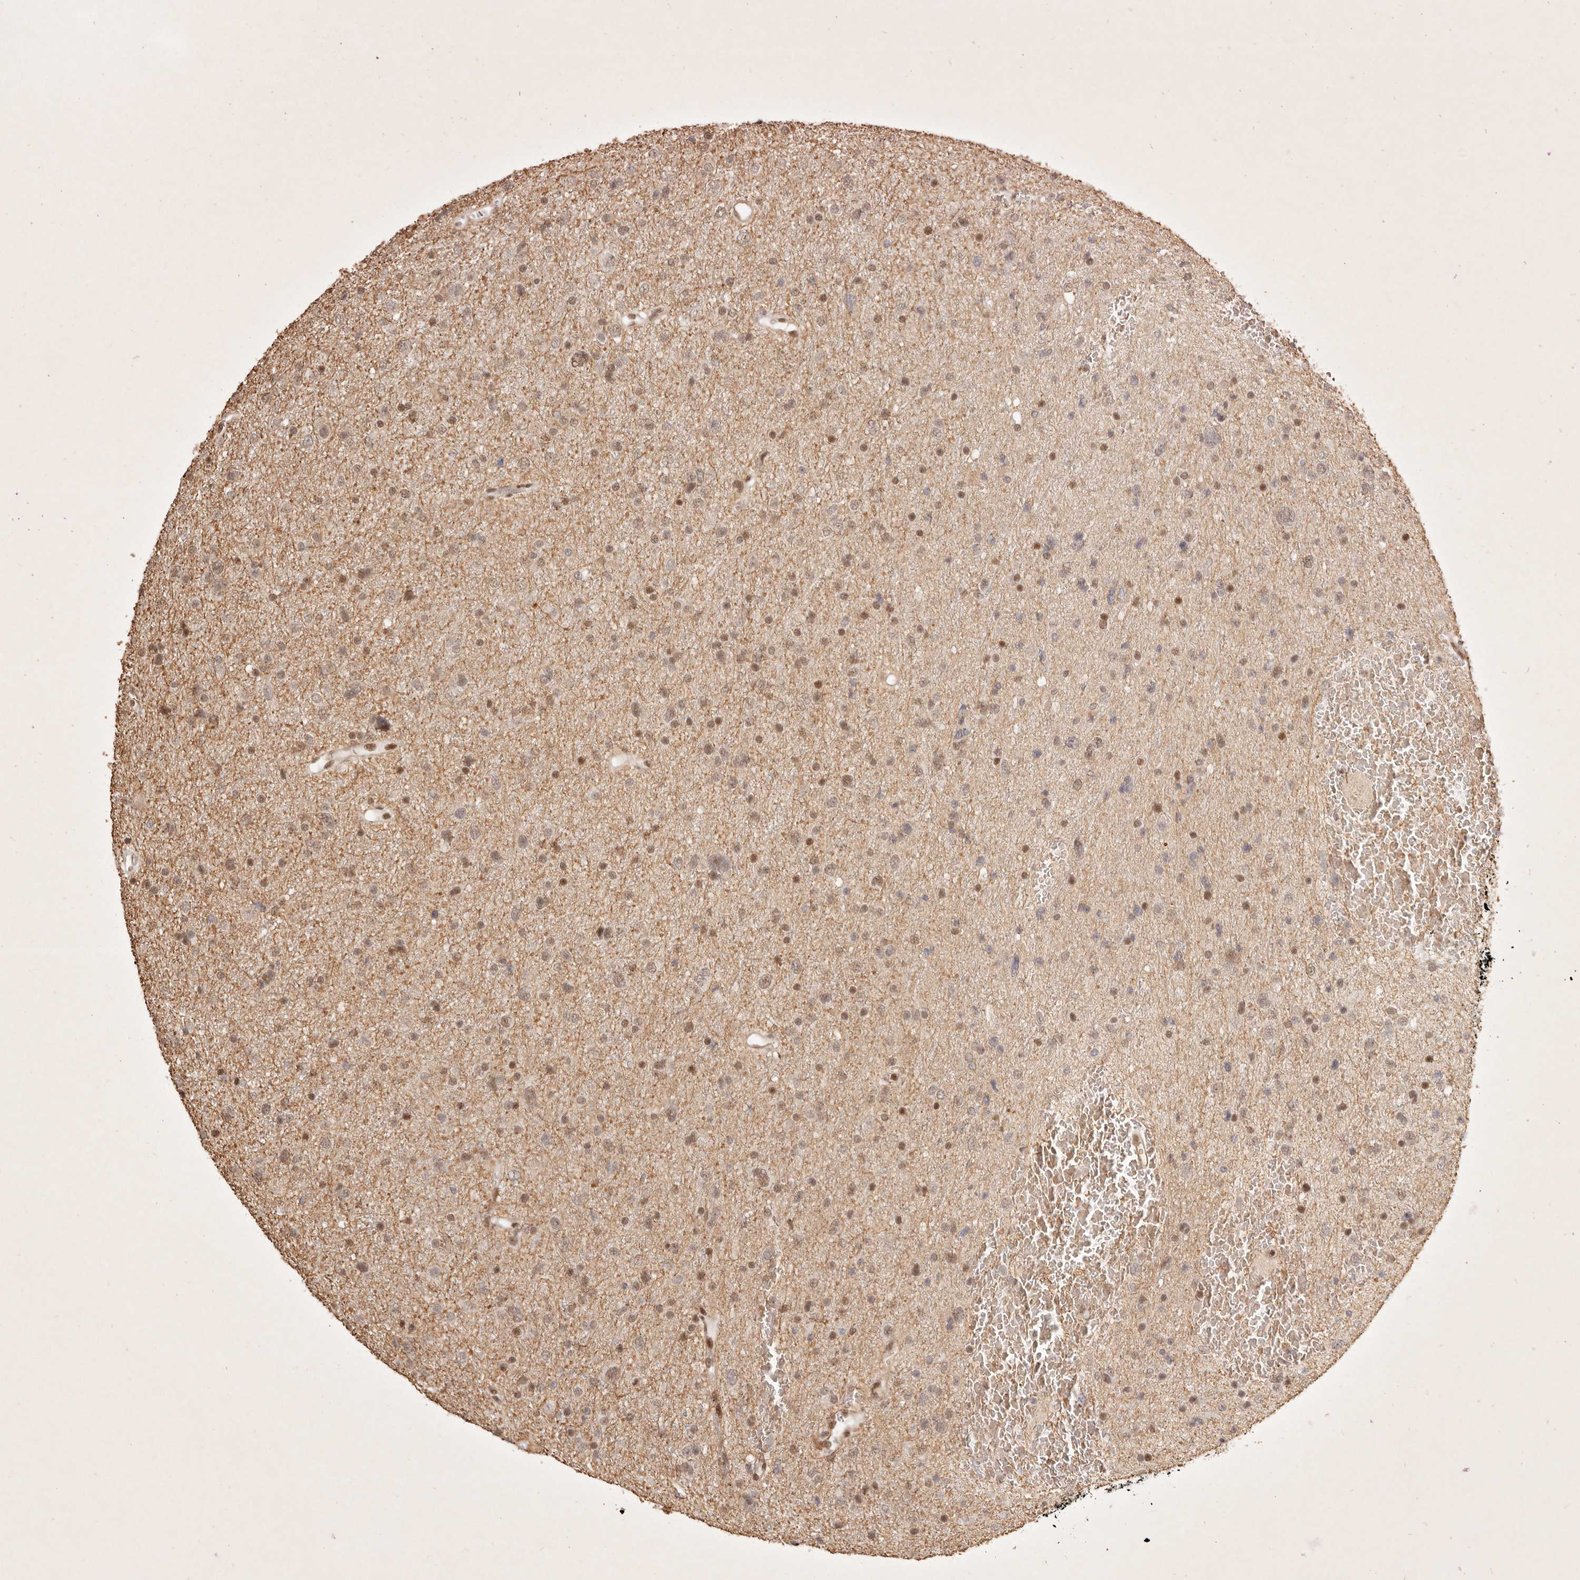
{"staining": {"intensity": "moderate", "quantity": "25%-75%", "location": "nuclear"}, "tissue": "glioma", "cell_type": "Tumor cells", "image_type": "cancer", "snomed": [{"axis": "morphology", "description": "Glioma, malignant, Low grade"}, {"axis": "topography", "description": "Brain"}], "caption": "High-magnification brightfield microscopy of malignant glioma (low-grade) stained with DAB (3,3'-diaminobenzidine) (brown) and counterstained with hematoxylin (blue). tumor cells exhibit moderate nuclear expression is seen in about25%-75% of cells.", "gene": "GABPA", "patient": {"sex": "female", "age": 37}}